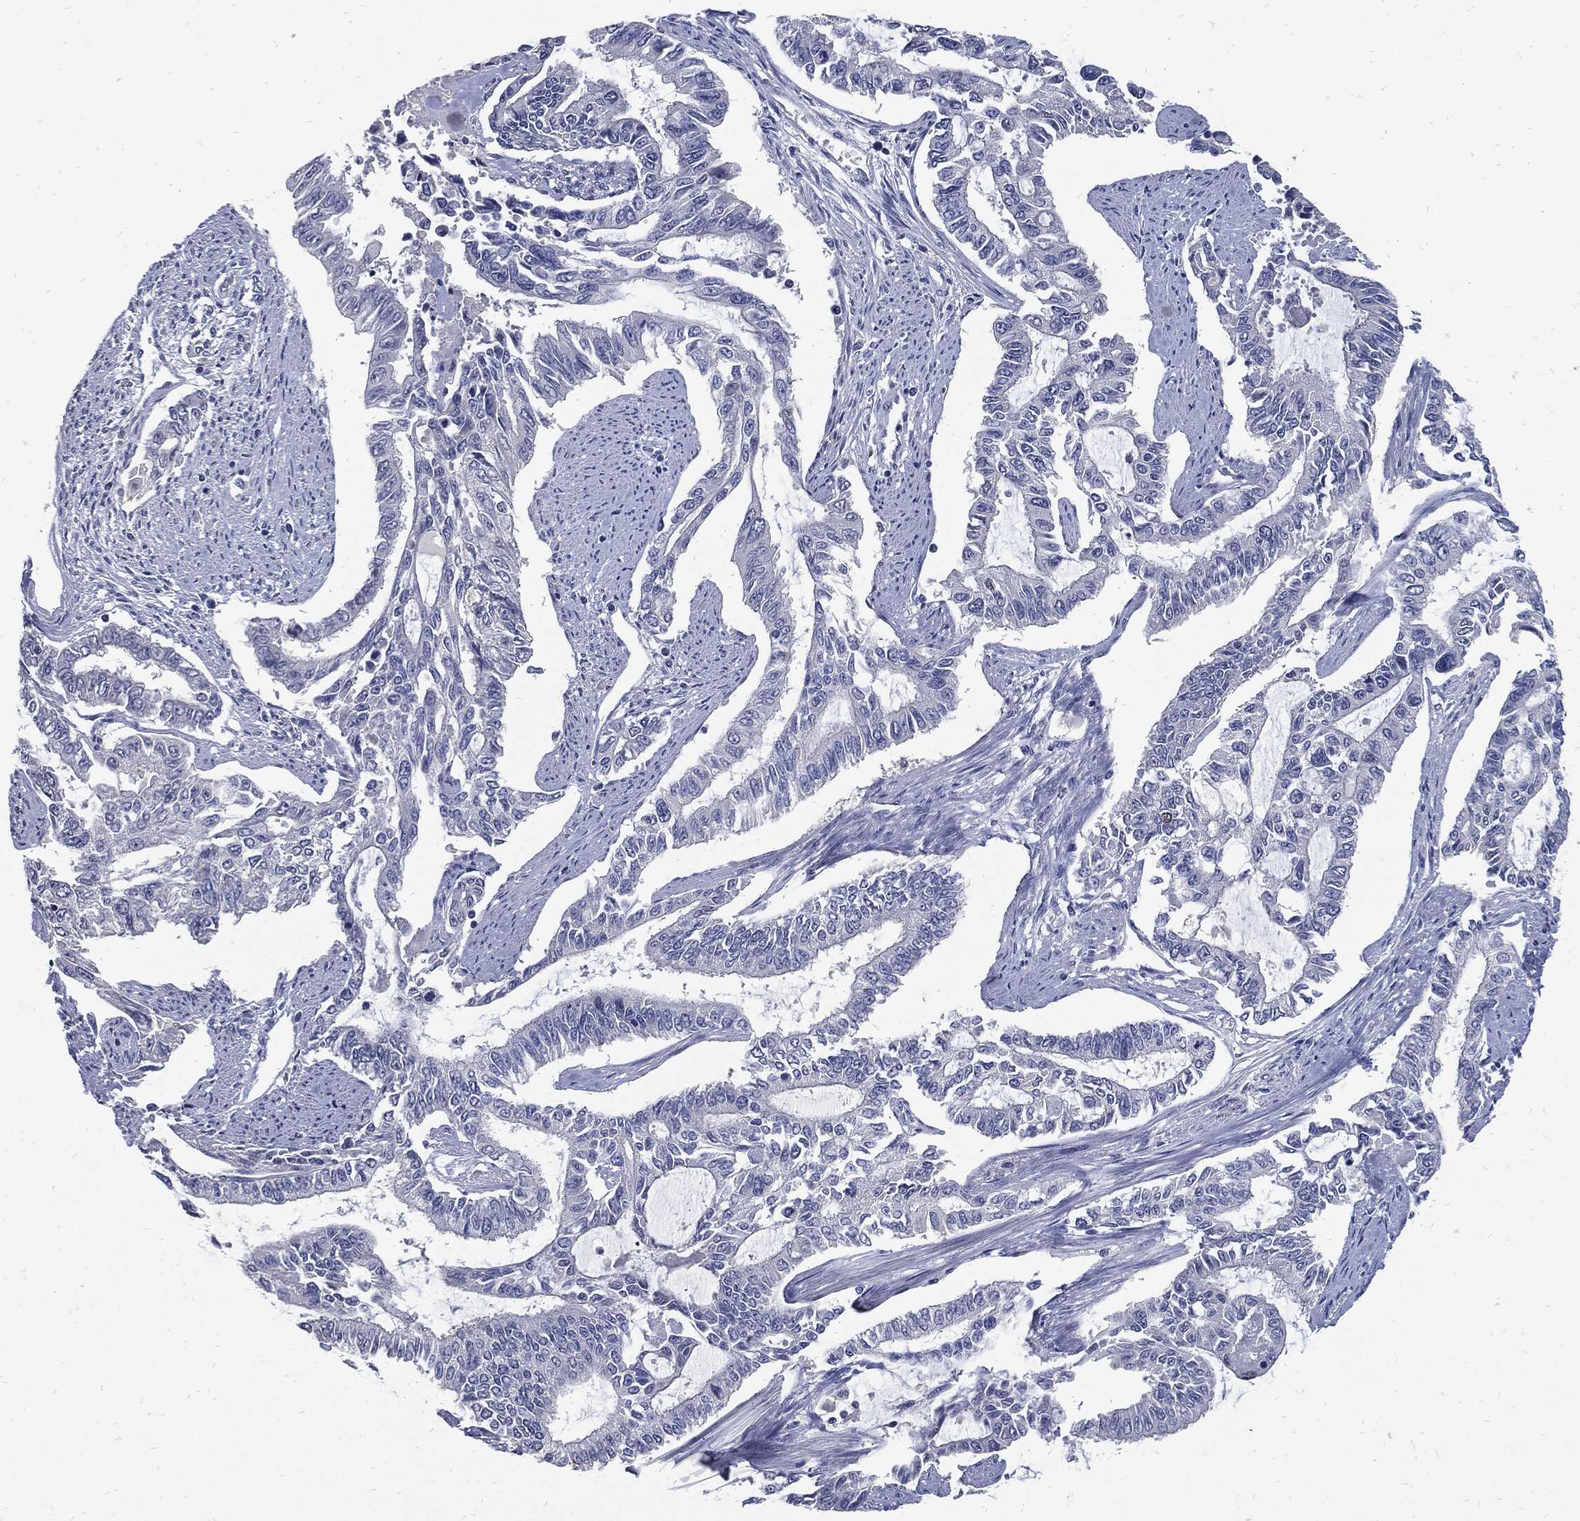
{"staining": {"intensity": "negative", "quantity": "none", "location": "none"}, "tissue": "endometrial cancer", "cell_type": "Tumor cells", "image_type": "cancer", "snomed": [{"axis": "morphology", "description": "Adenocarcinoma, NOS"}, {"axis": "topography", "description": "Uterus"}], "caption": "Immunohistochemistry (IHC) of human adenocarcinoma (endometrial) demonstrates no expression in tumor cells.", "gene": "NBN", "patient": {"sex": "female", "age": 59}}